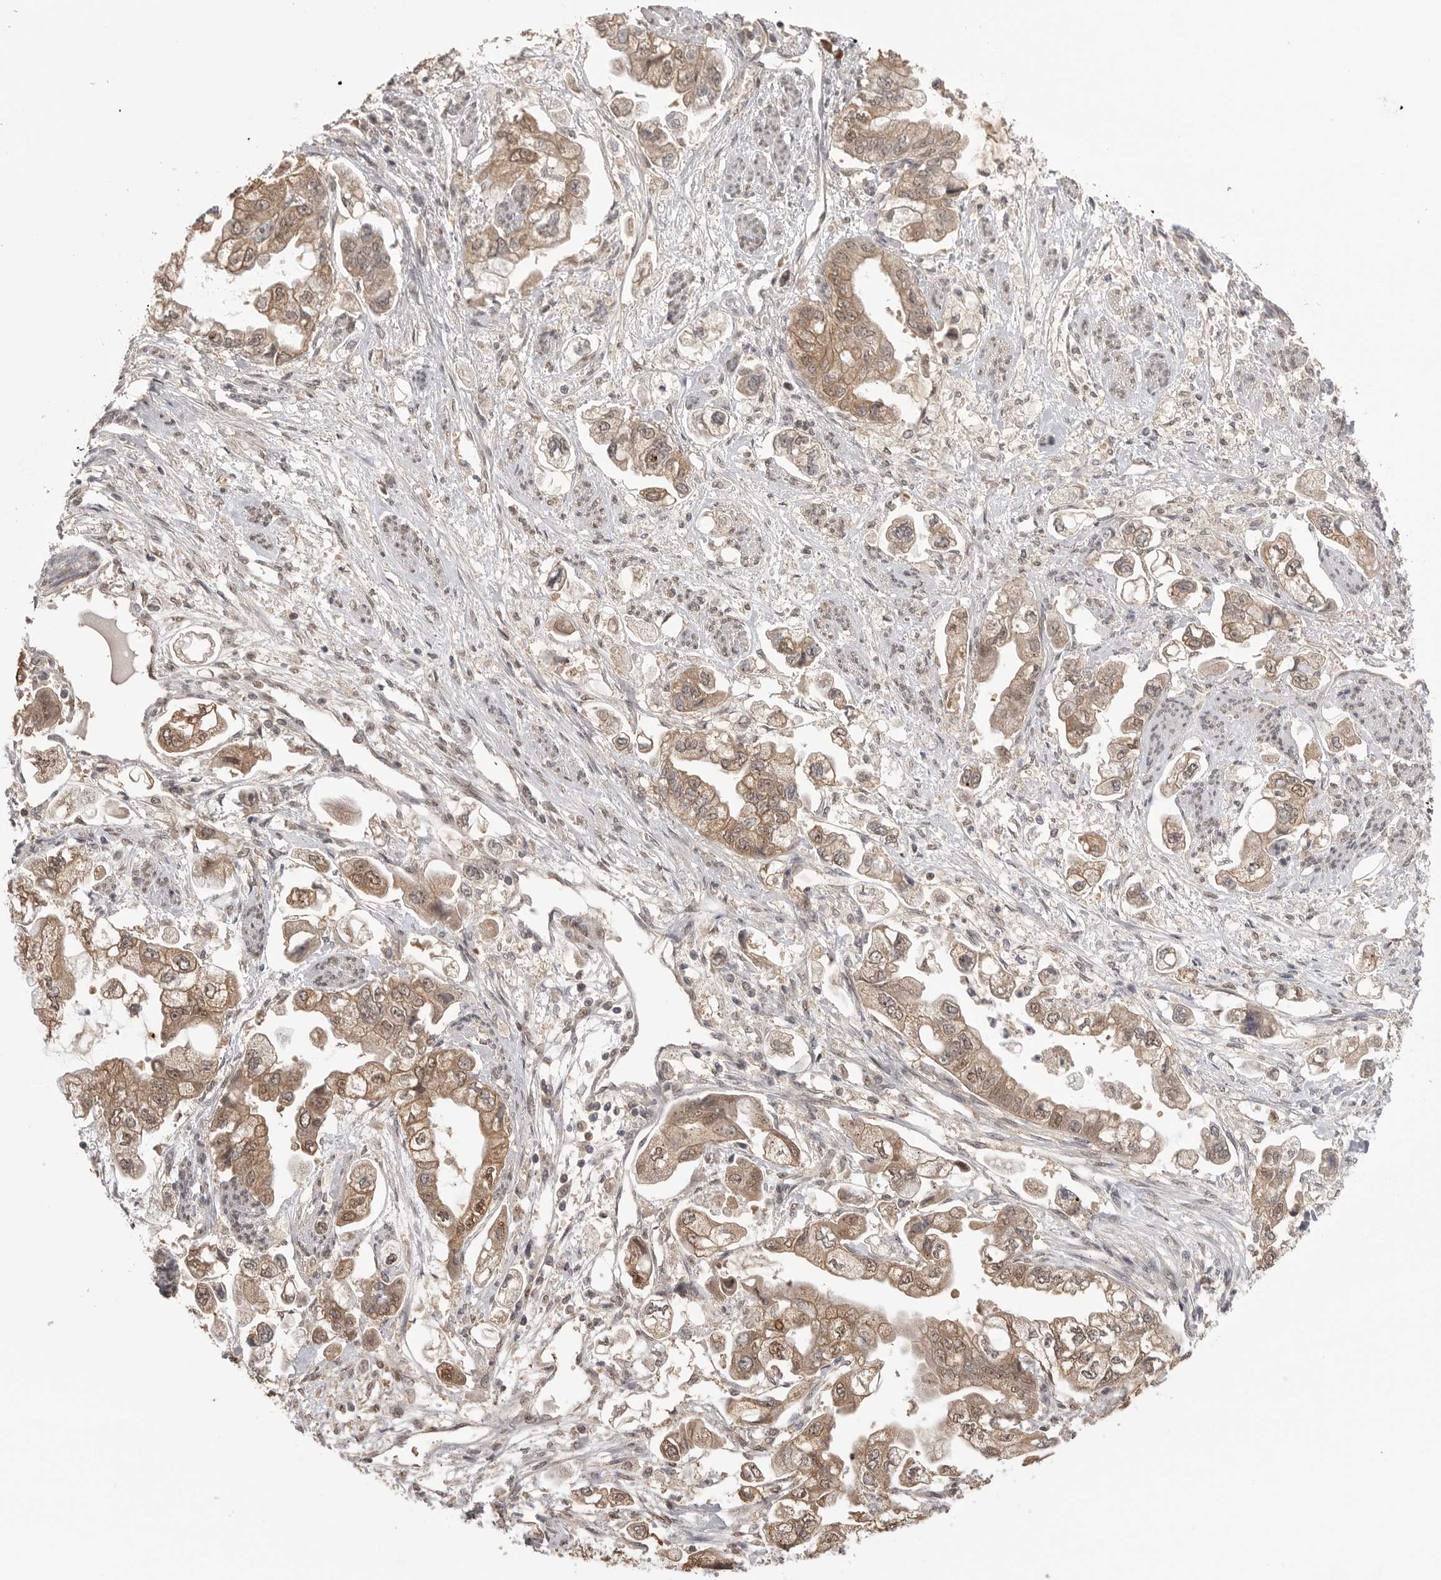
{"staining": {"intensity": "moderate", "quantity": ">75%", "location": "cytoplasmic/membranous,nuclear"}, "tissue": "stomach cancer", "cell_type": "Tumor cells", "image_type": "cancer", "snomed": [{"axis": "morphology", "description": "Adenocarcinoma, NOS"}, {"axis": "topography", "description": "Stomach"}], "caption": "Tumor cells reveal medium levels of moderate cytoplasmic/membranous and nuclear expression in approximately >75% of cells in human adenocarcinoma (stomach). Nuclei are stained in blue.", "gene": "ASPSCR1", "patient": {"sex": "male", "age": 62}}